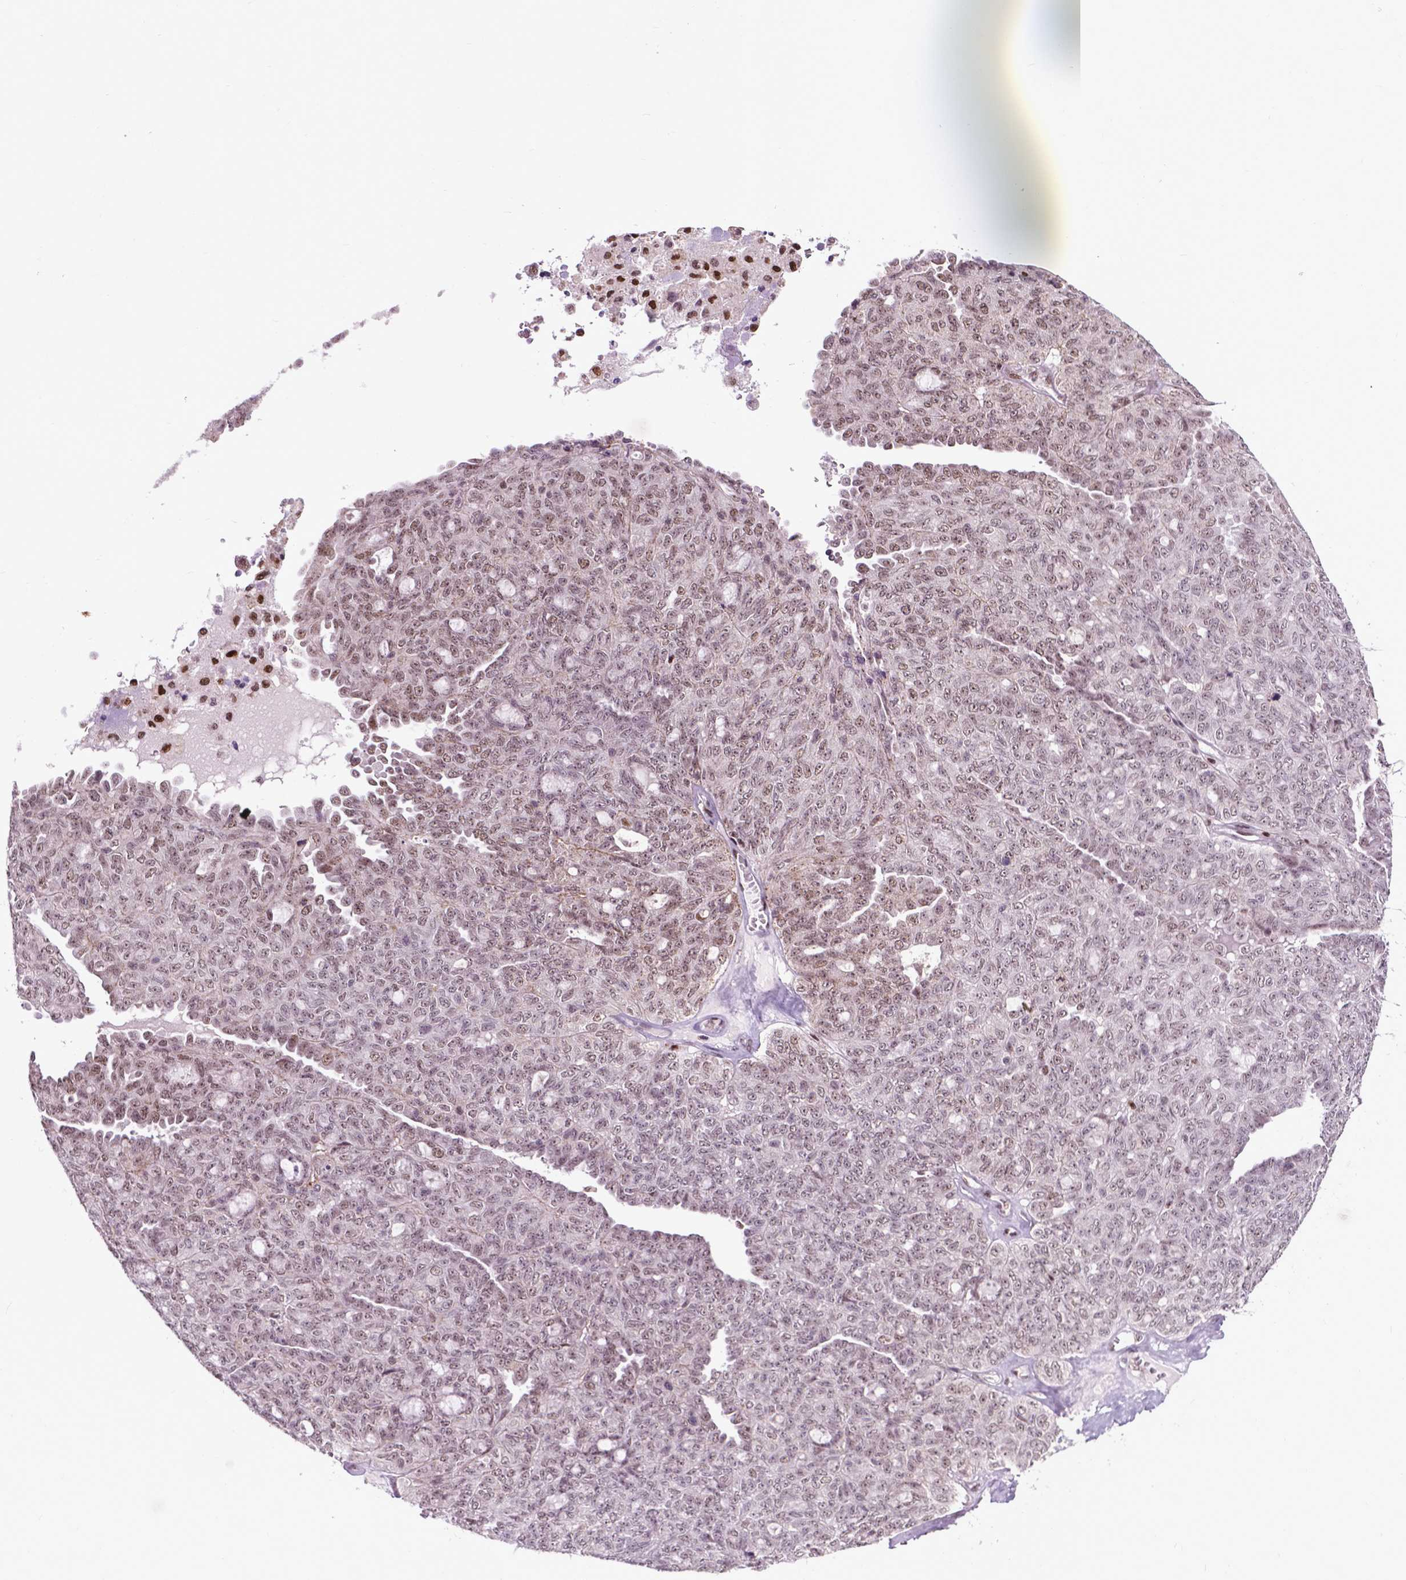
{"staining": {"intensity": "weak", "quantity": "25%-75%", "location": "nuclear"}, "tissue": "ovarian cancer", "cell_type": "Tumor cells", "image_type": "cancer", "snomed": [{"axis": "morphology", "description": "Cystadenocarcinoma, serous, NOS"}, {"axis": "topography", "description": "Ovary"}], "caption": "A brown stain labels weak nuclear positivity of a protein in human ovarian cancer (serous cystadenocarcinoma) tumor cells. (IHC, brightfield microscopy, high magnification).", "gene": "EAF1", "patient": {"sex": "female", "age": 71}}